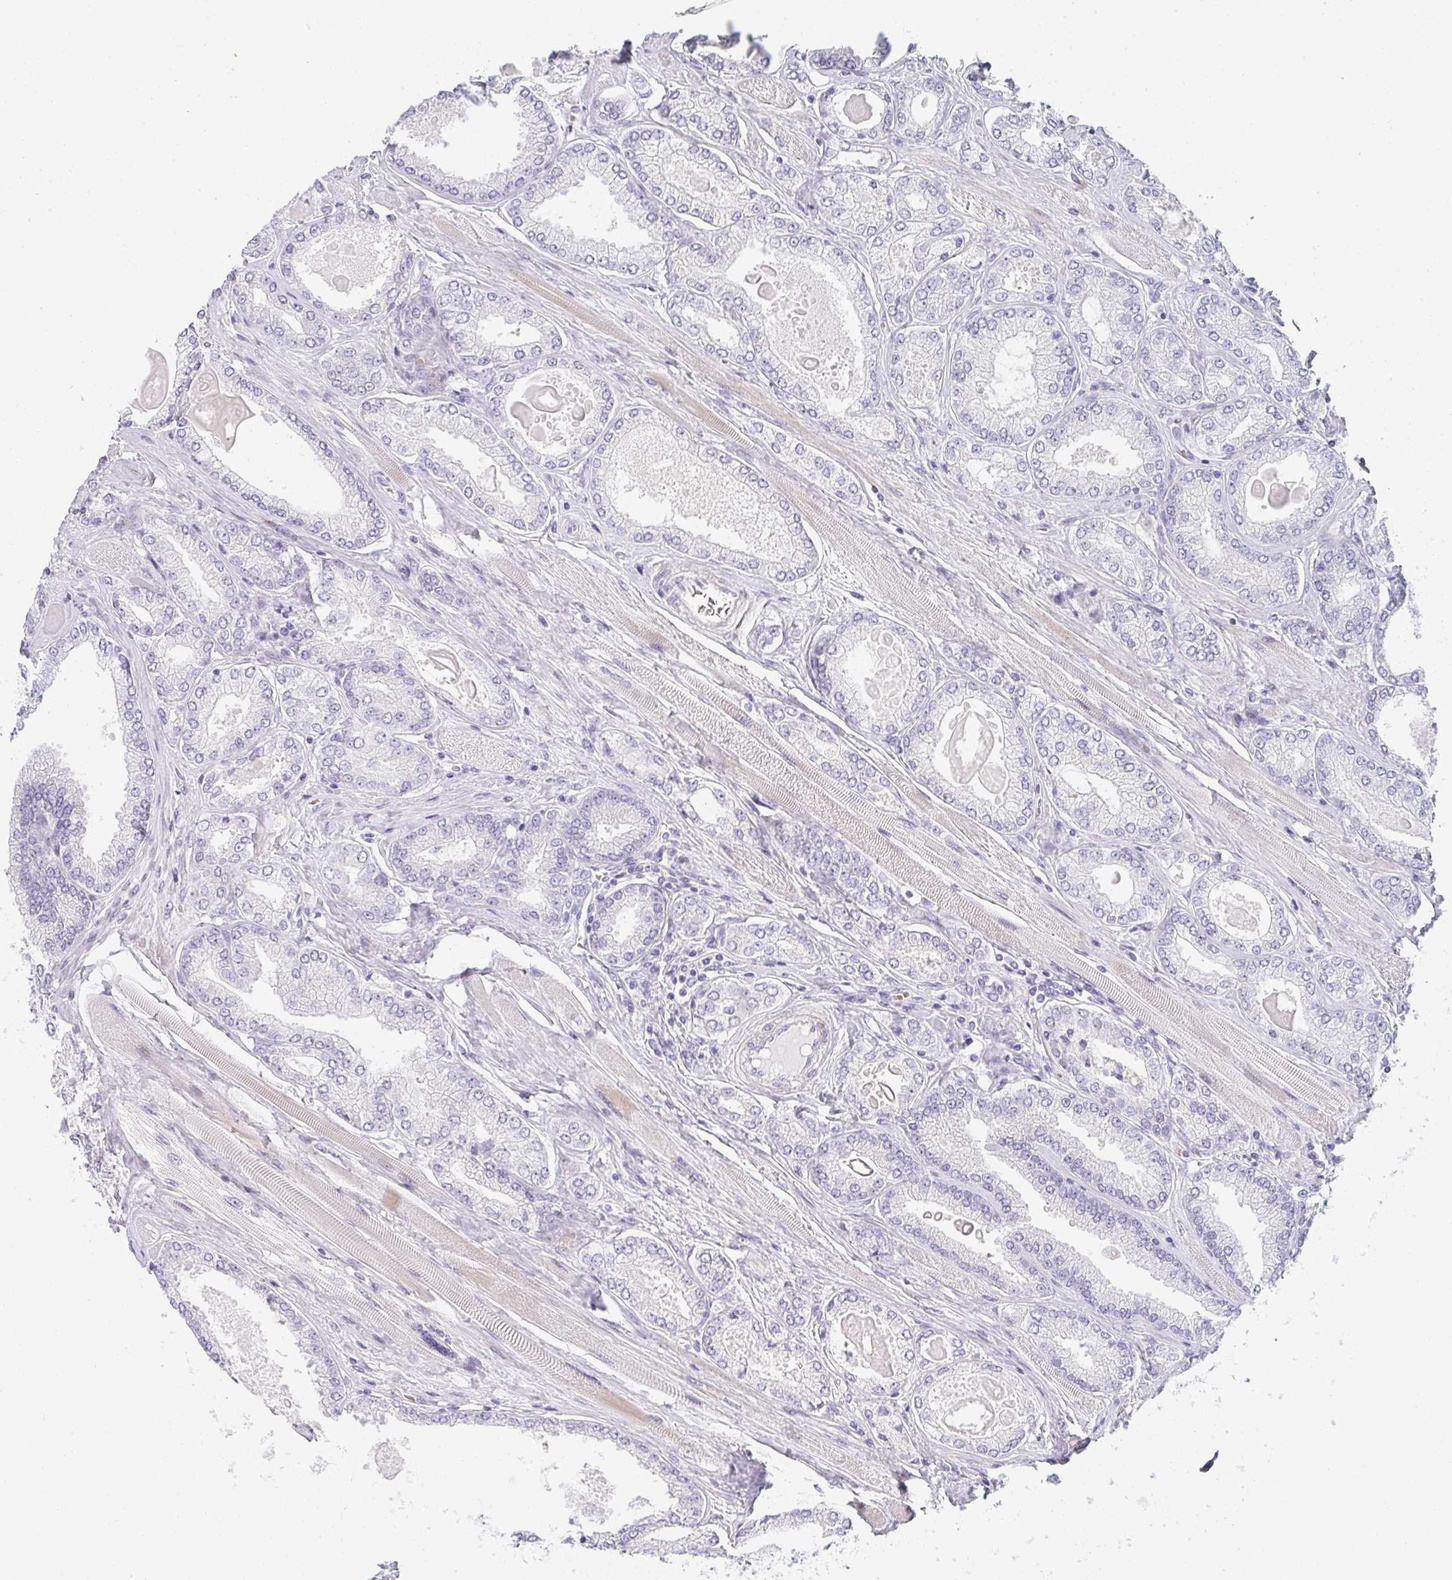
{"staining": {"intensity": "negative", "quantity": "none", "location": "none"}, "tissue": "prostate cancer", "cell_type": "Tumor cells", "image_type": "cancer", "snomed": [{"axis": "morphology", "description": "Adenocarcinoma, High grade"}, {"axis": "topography", "description": "Prostate"}], "caption": "Tumor cells show no significant protein positivity in prostate high-grade adenocarcinoma. (DAB immunohistochemistry (IHC) with hematoxylin counter stain).", "gene": "NEU2", "patient": {"sex": "male", "age": 68}}